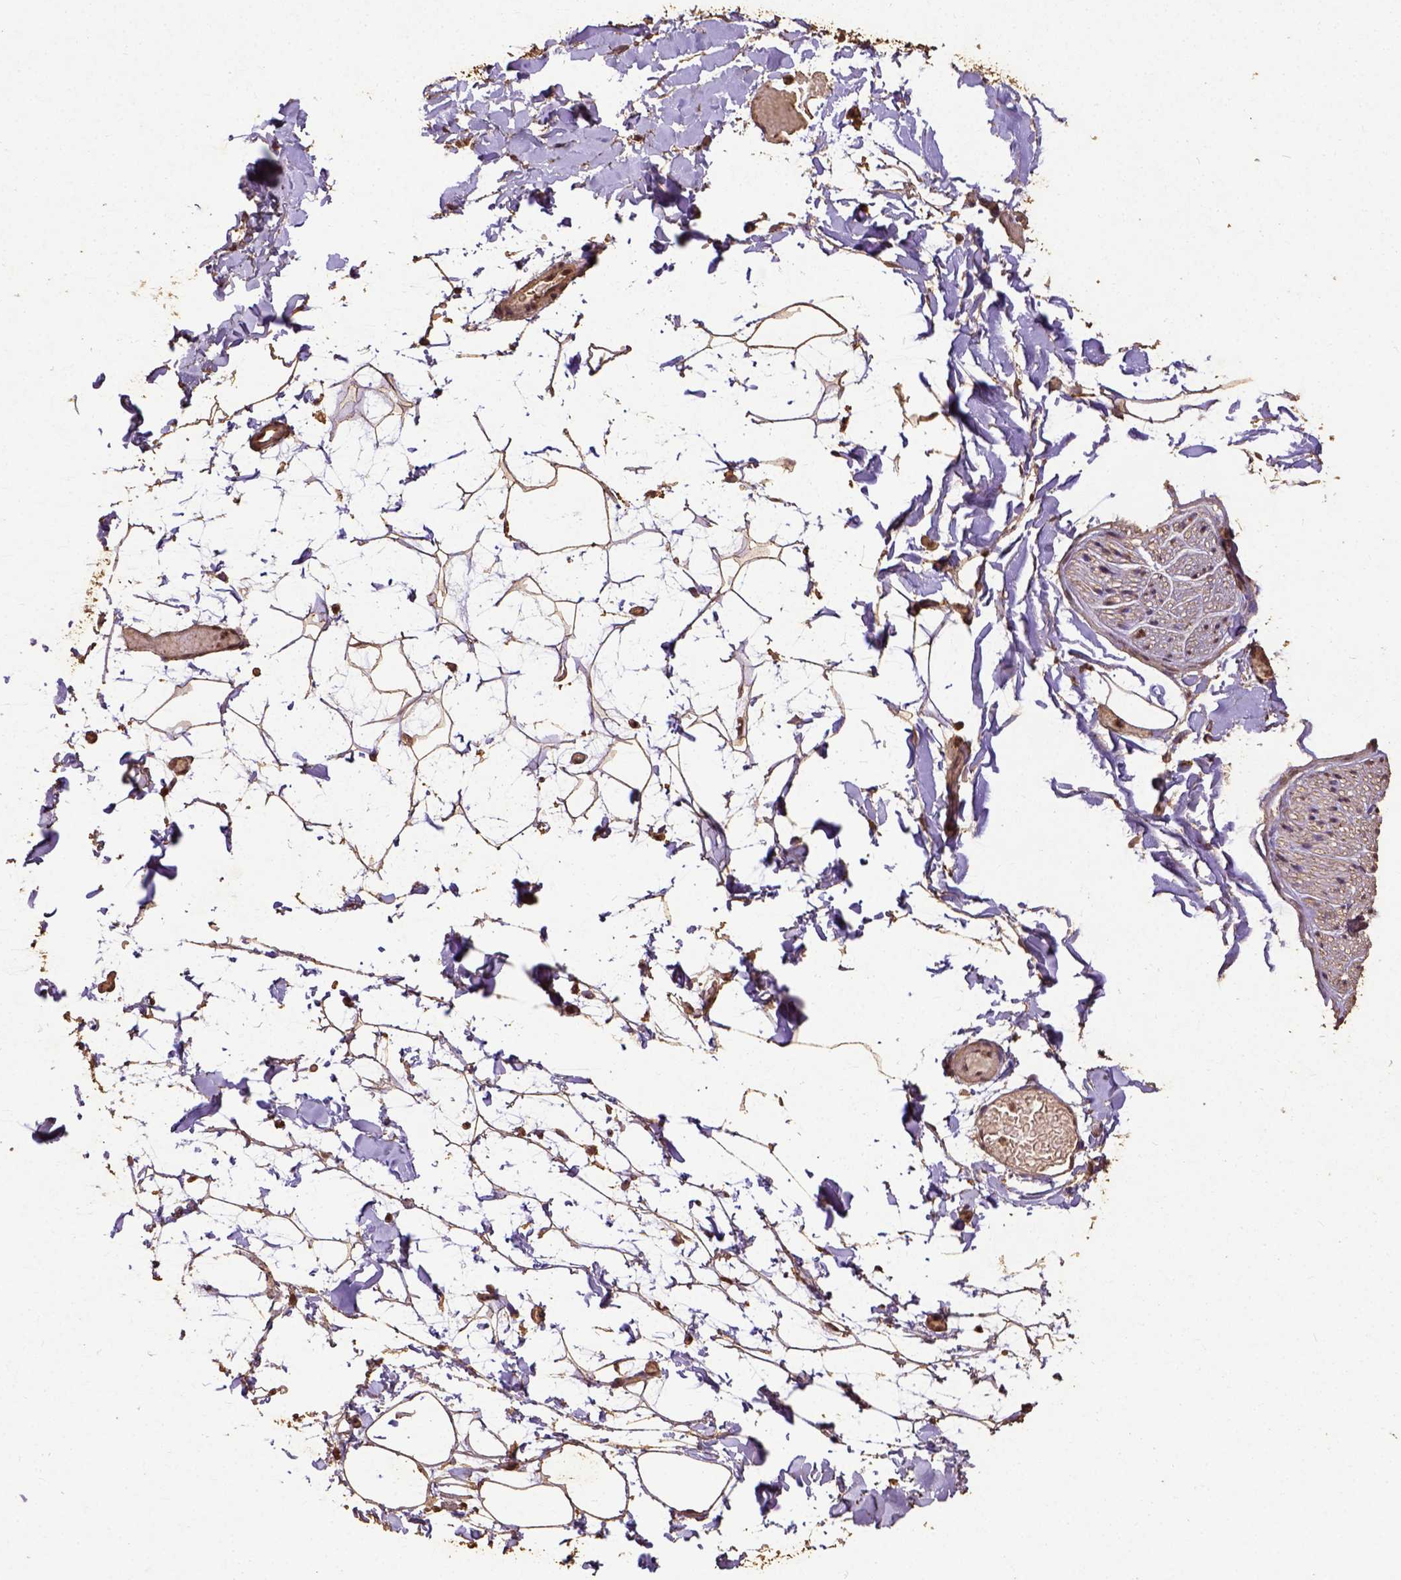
{"staining": {"intensity": "moderate", "quantity": ">75%", "location": "cytoplasmic/membranous,nuclear"}, "tissue": "adipose tissue", "cell_type": "Adipocytes", "image_type": "normal", "snomed": [{"axis": "morphology", "description": "Normal tissue, NOS"}, {"axis": "topography", "description": "Gallbladder"}, {"axis": "topography", "description": "Peripheral nerve tissue"}], "caption": "IHC photomicrograph of normal adipose tissue: adipose tissue stained using IHC shows medium levels of moderate protein expression localized specifically in the cytoplasmic/membranous,nuclear of adipocytes, appearing as a cytoplasmic/membranous,nuclear brown color.", "gene": "NACC1", "patient": {"sex": "female", "age": 45}}